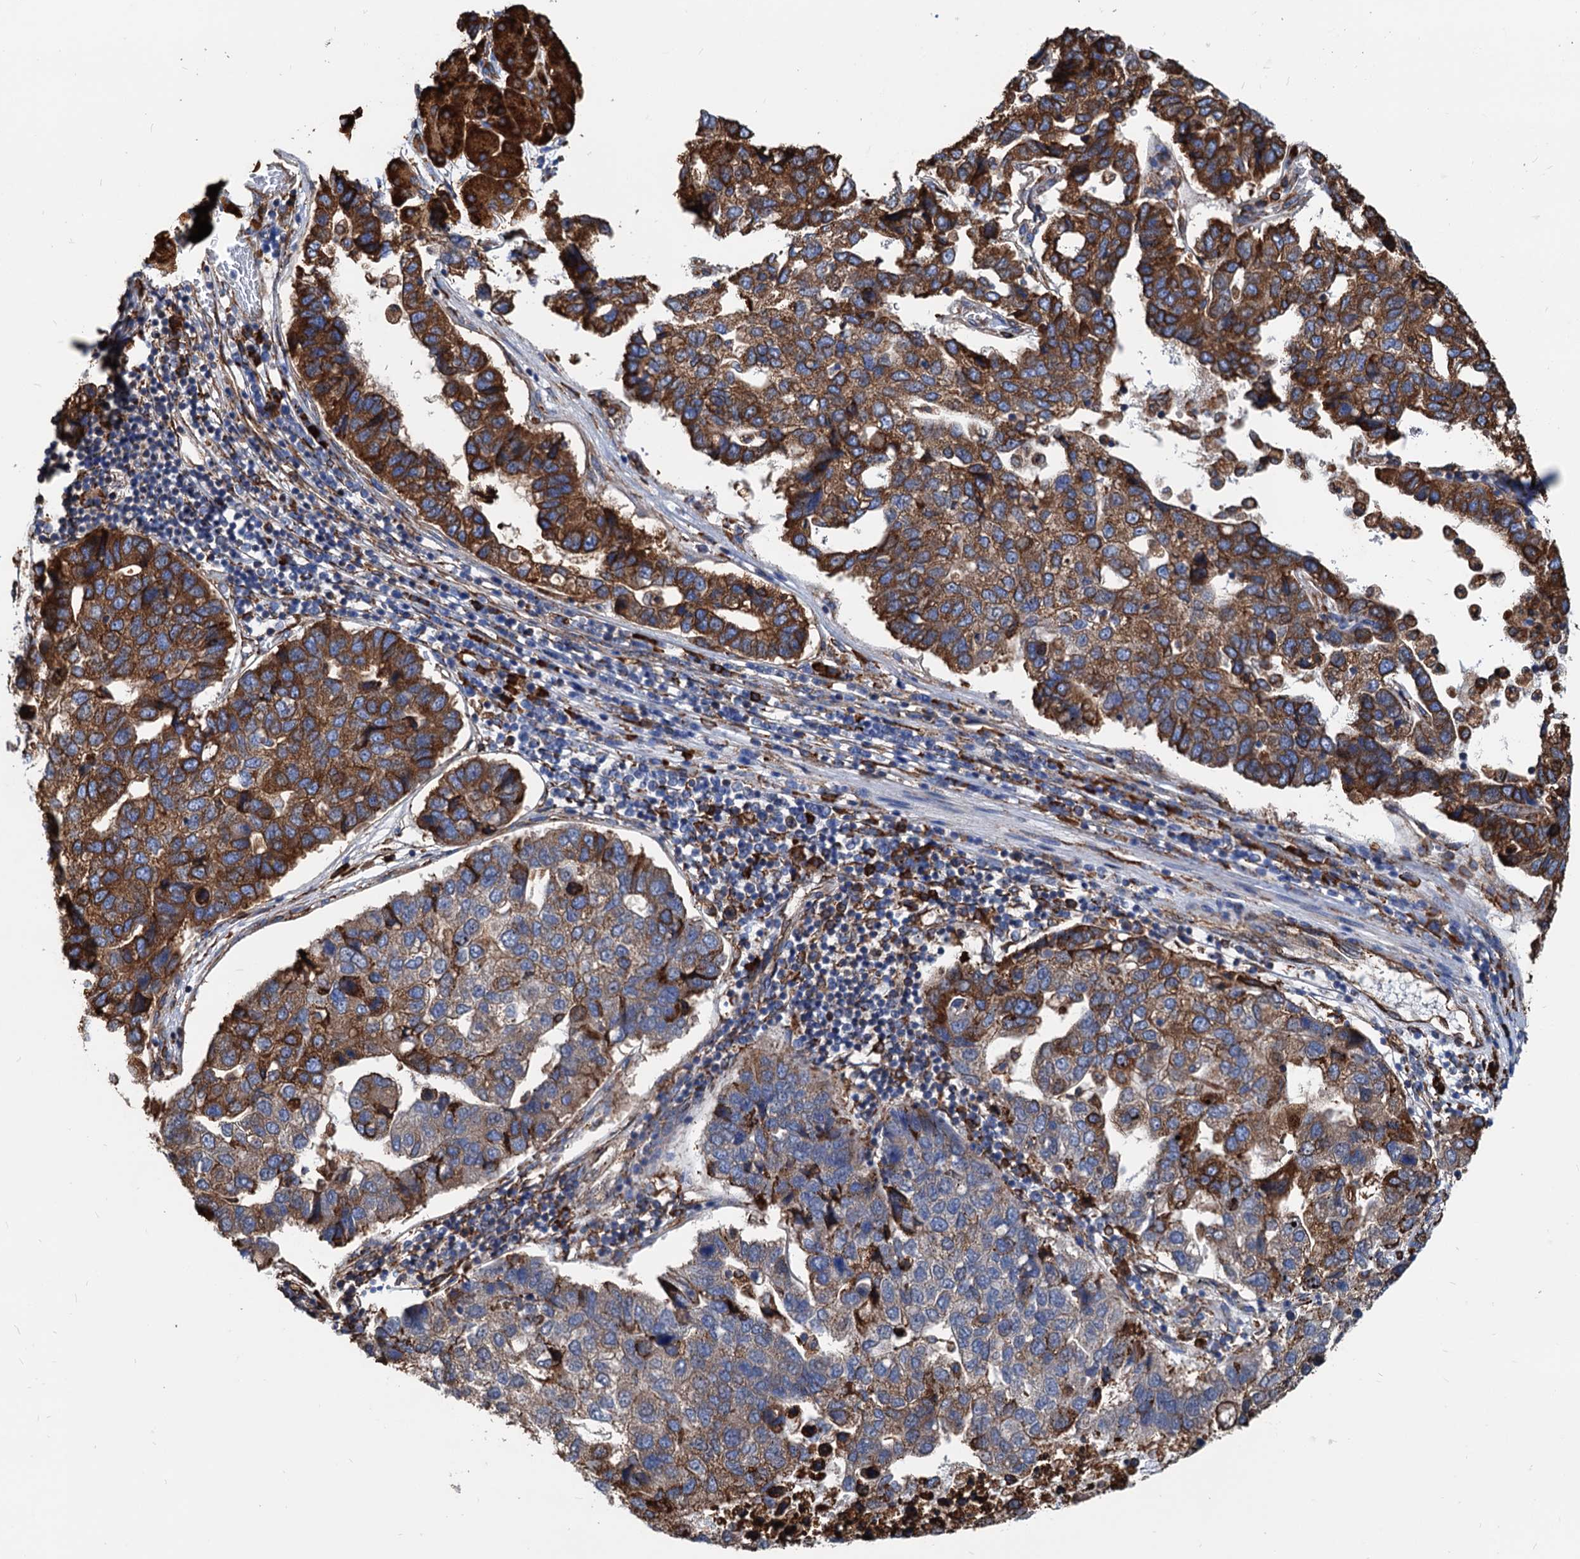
{"staining": {"intensity": "strong", "quantity": ">75%", "location": "cytoplasmic/membranous"}, "tissue": "pancreatic cancer", "cell_type": "Tumor cells", "image_type": "cancer", "snomed": [{"axis": "morphology", "description": "Adenocarcinoma, NOS"}, {"axis": "topography", "description": "Pancreas"}], "caption": "The micrograph demonstrates staining of pancreatic cancer (adenocarcinoma), revealing strong cytoplasmic/membranous protein positivity (brown color) within tumor cells.", "gene": "HSPA5", "patient": {"sex": "female", "age": 61}}